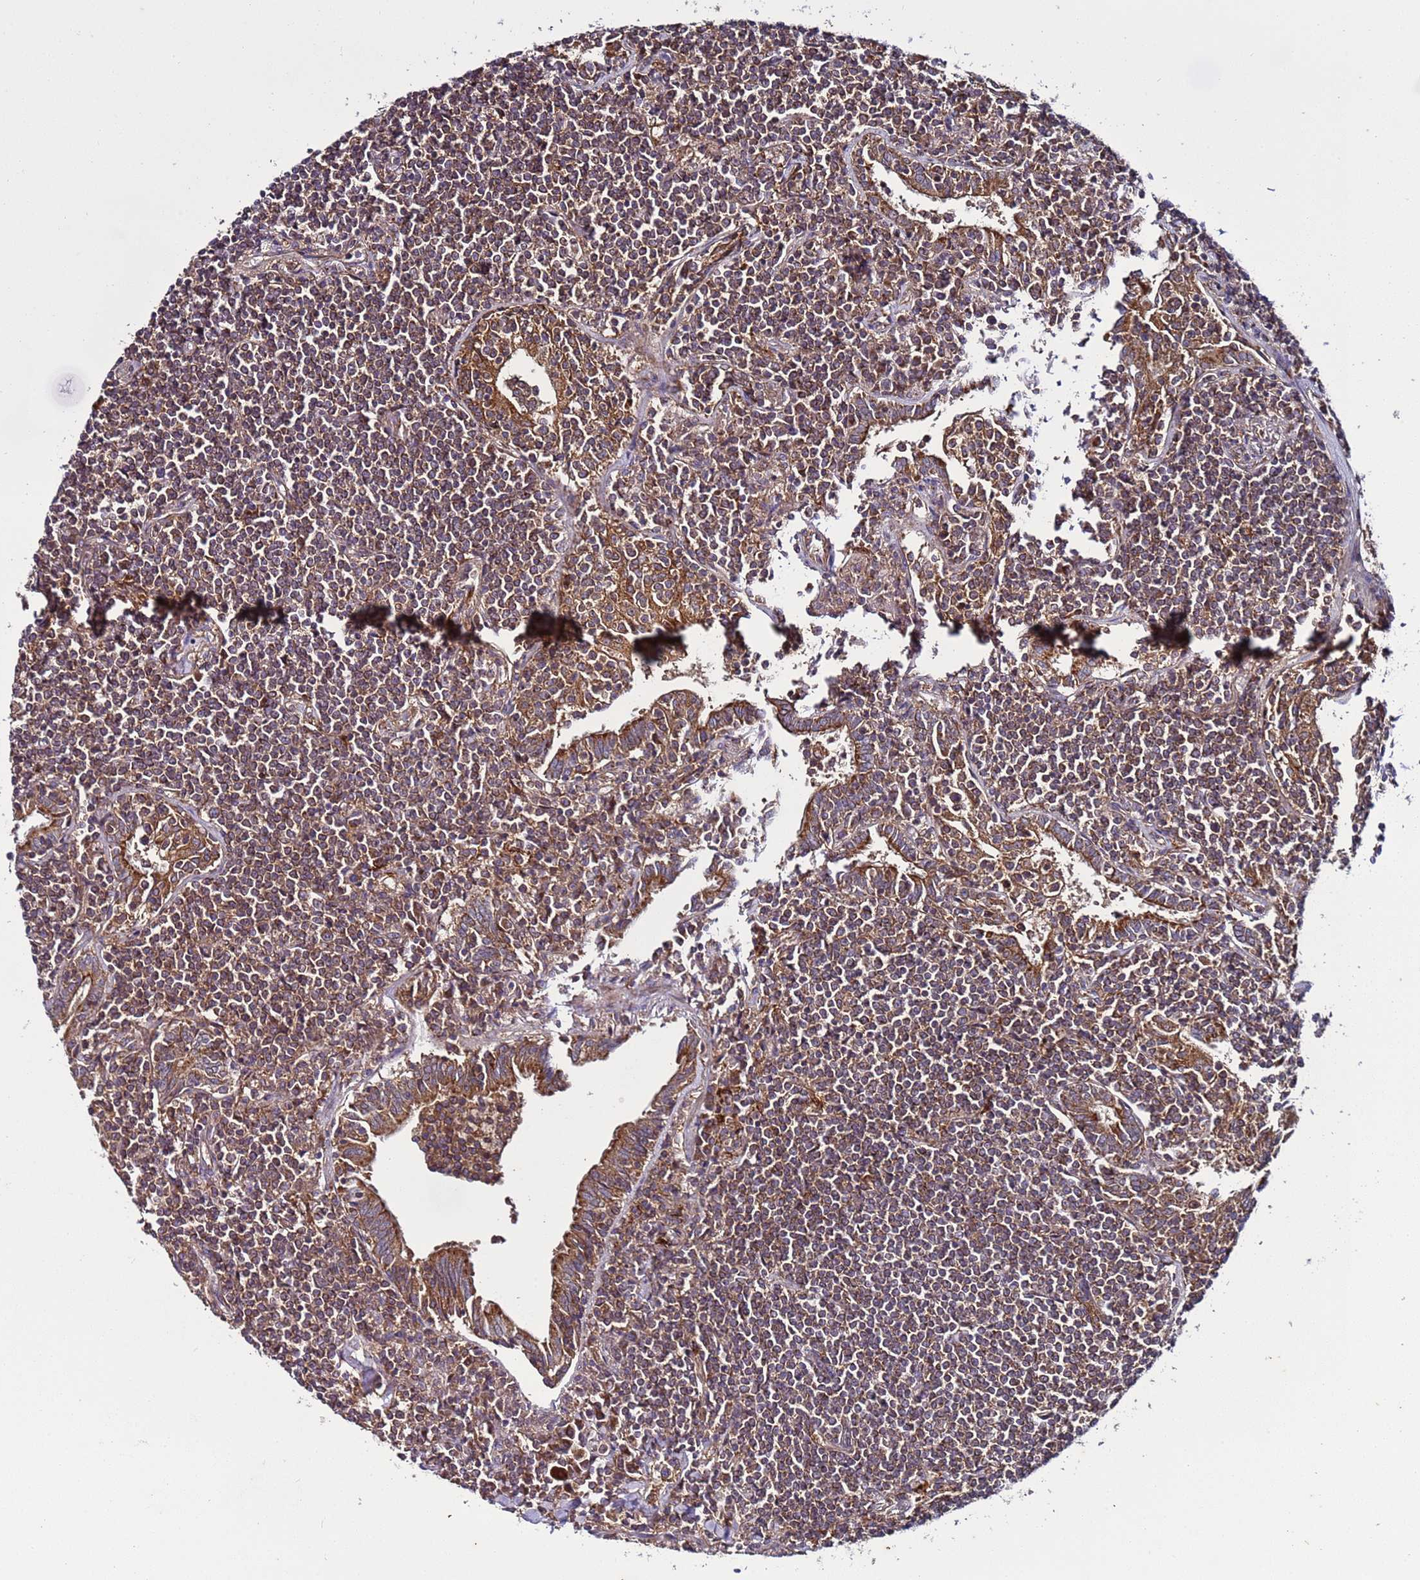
{"staining": {"intensity": "moderate", "quantity": ">75%", "location": "cytoplasmic/membranous"}, "tissue": "lymphoma", "cell_type": "Tumor cells", "image_type": "cancer", "snomed": [{"axis": "morphology", "description": "Malignant lymphoma, non-Hodgkin's type, Low grade"}, {"axis": "topography", "description": "Lung"}], "caption": "Tumor cells reveal medium levels of moderate cytoplasmic/membranous positivity in approximately >75% of cells in human lymphoma.", "gene": "TMEM176B", "patient": {"sex": "female", "age": 71}}